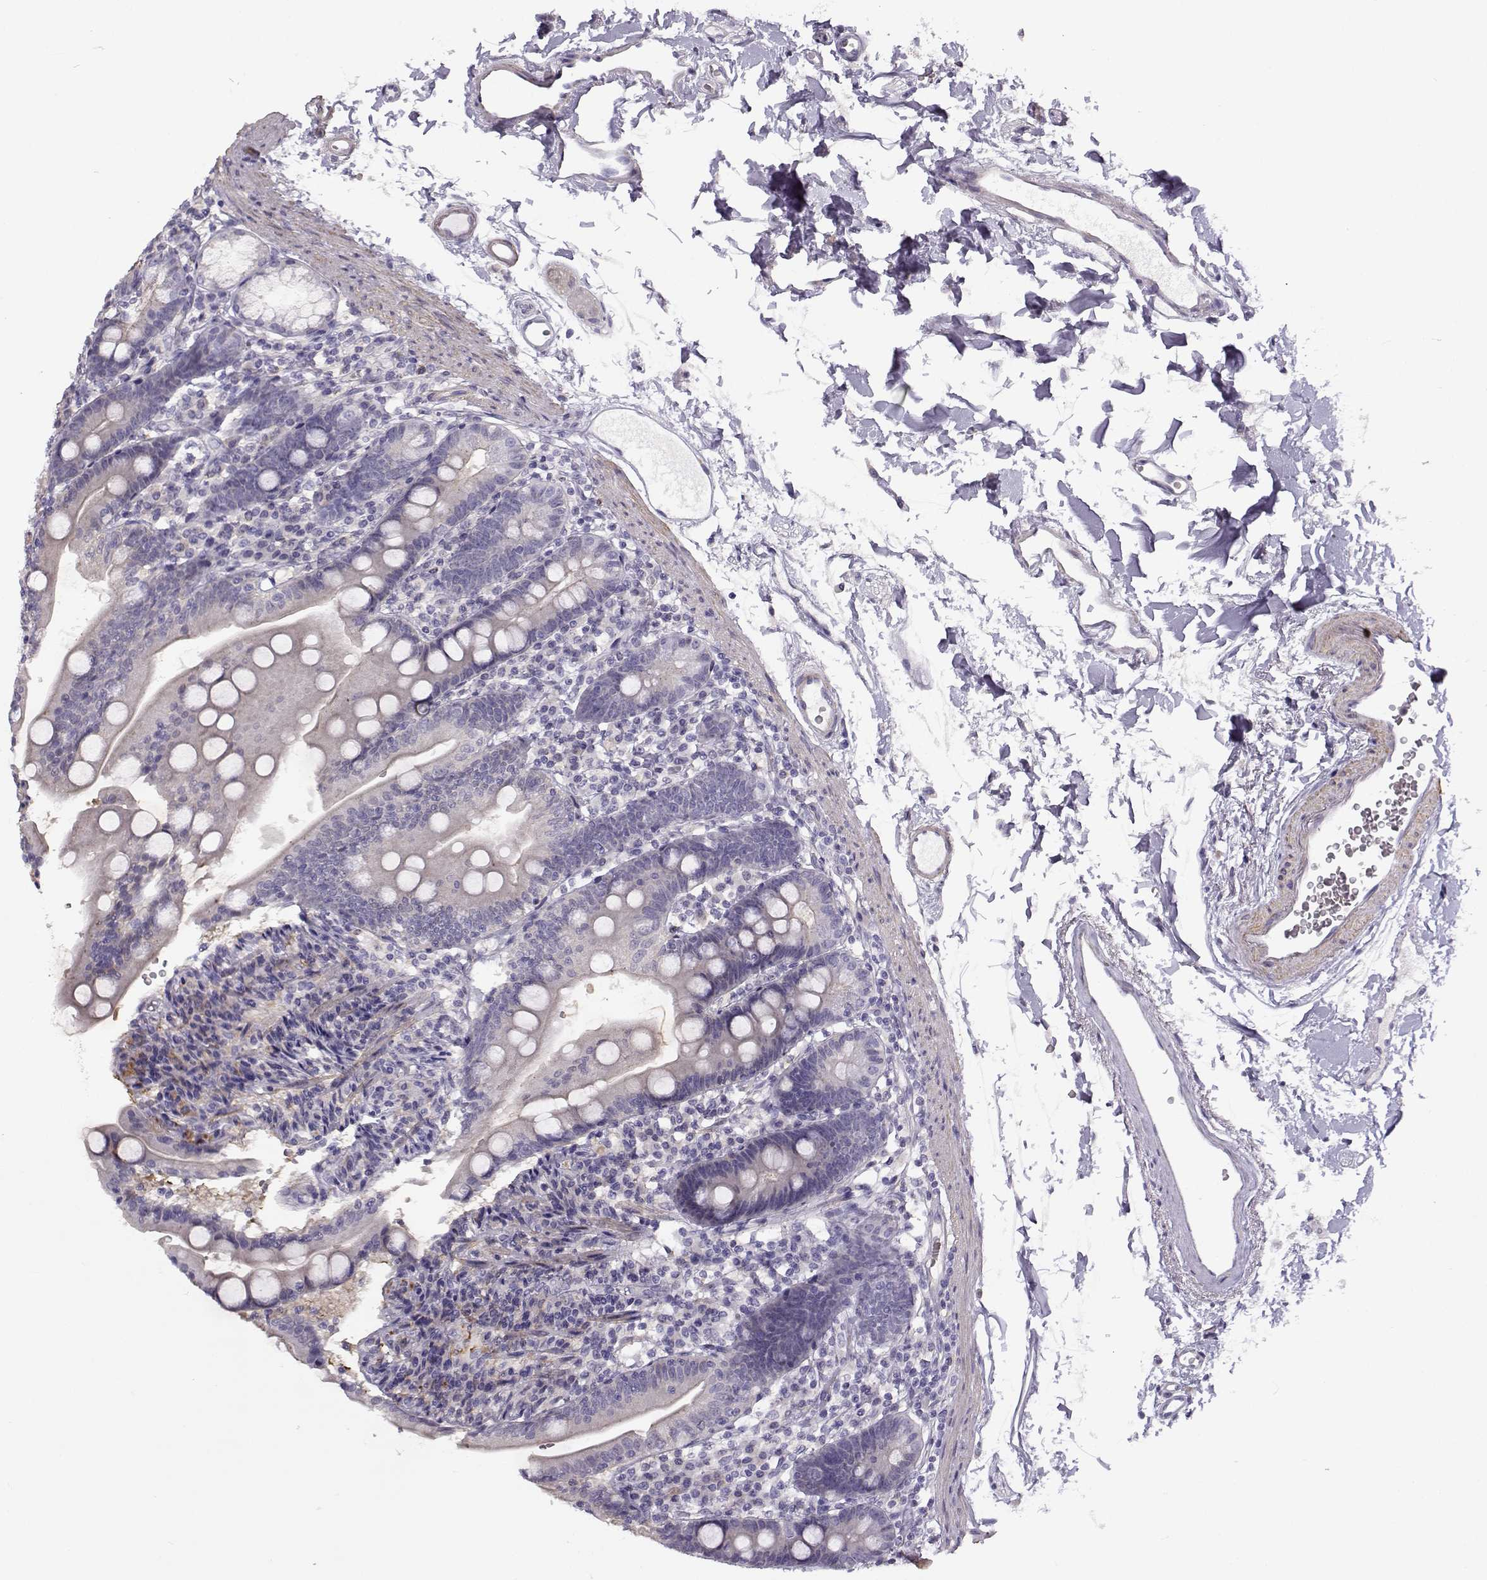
{"staining": {"intensity": "negative", "quantity": "none", "location": "none"}, "tissue": "duodenum", "cell_type": "Glandular cells", "image_type": "normal", "snomed": [{"axis": "morphology", "description": "Normal tissue, NOS"}, {"axis": "topography", "description": "Duodenum"}], "caption": "DAB immunohistochemical staining of benign human duodenum displays no significant positivity in glandular cells. The staining was performed using DAB (3,3'-diaminobenzidine) to visualize the protein expression in brown, while the nuclei were stained in blue with hematoxylin (Magnification: 20x).", "gene": "UCP3", "patient": {"sex": "female", "age": 67}}